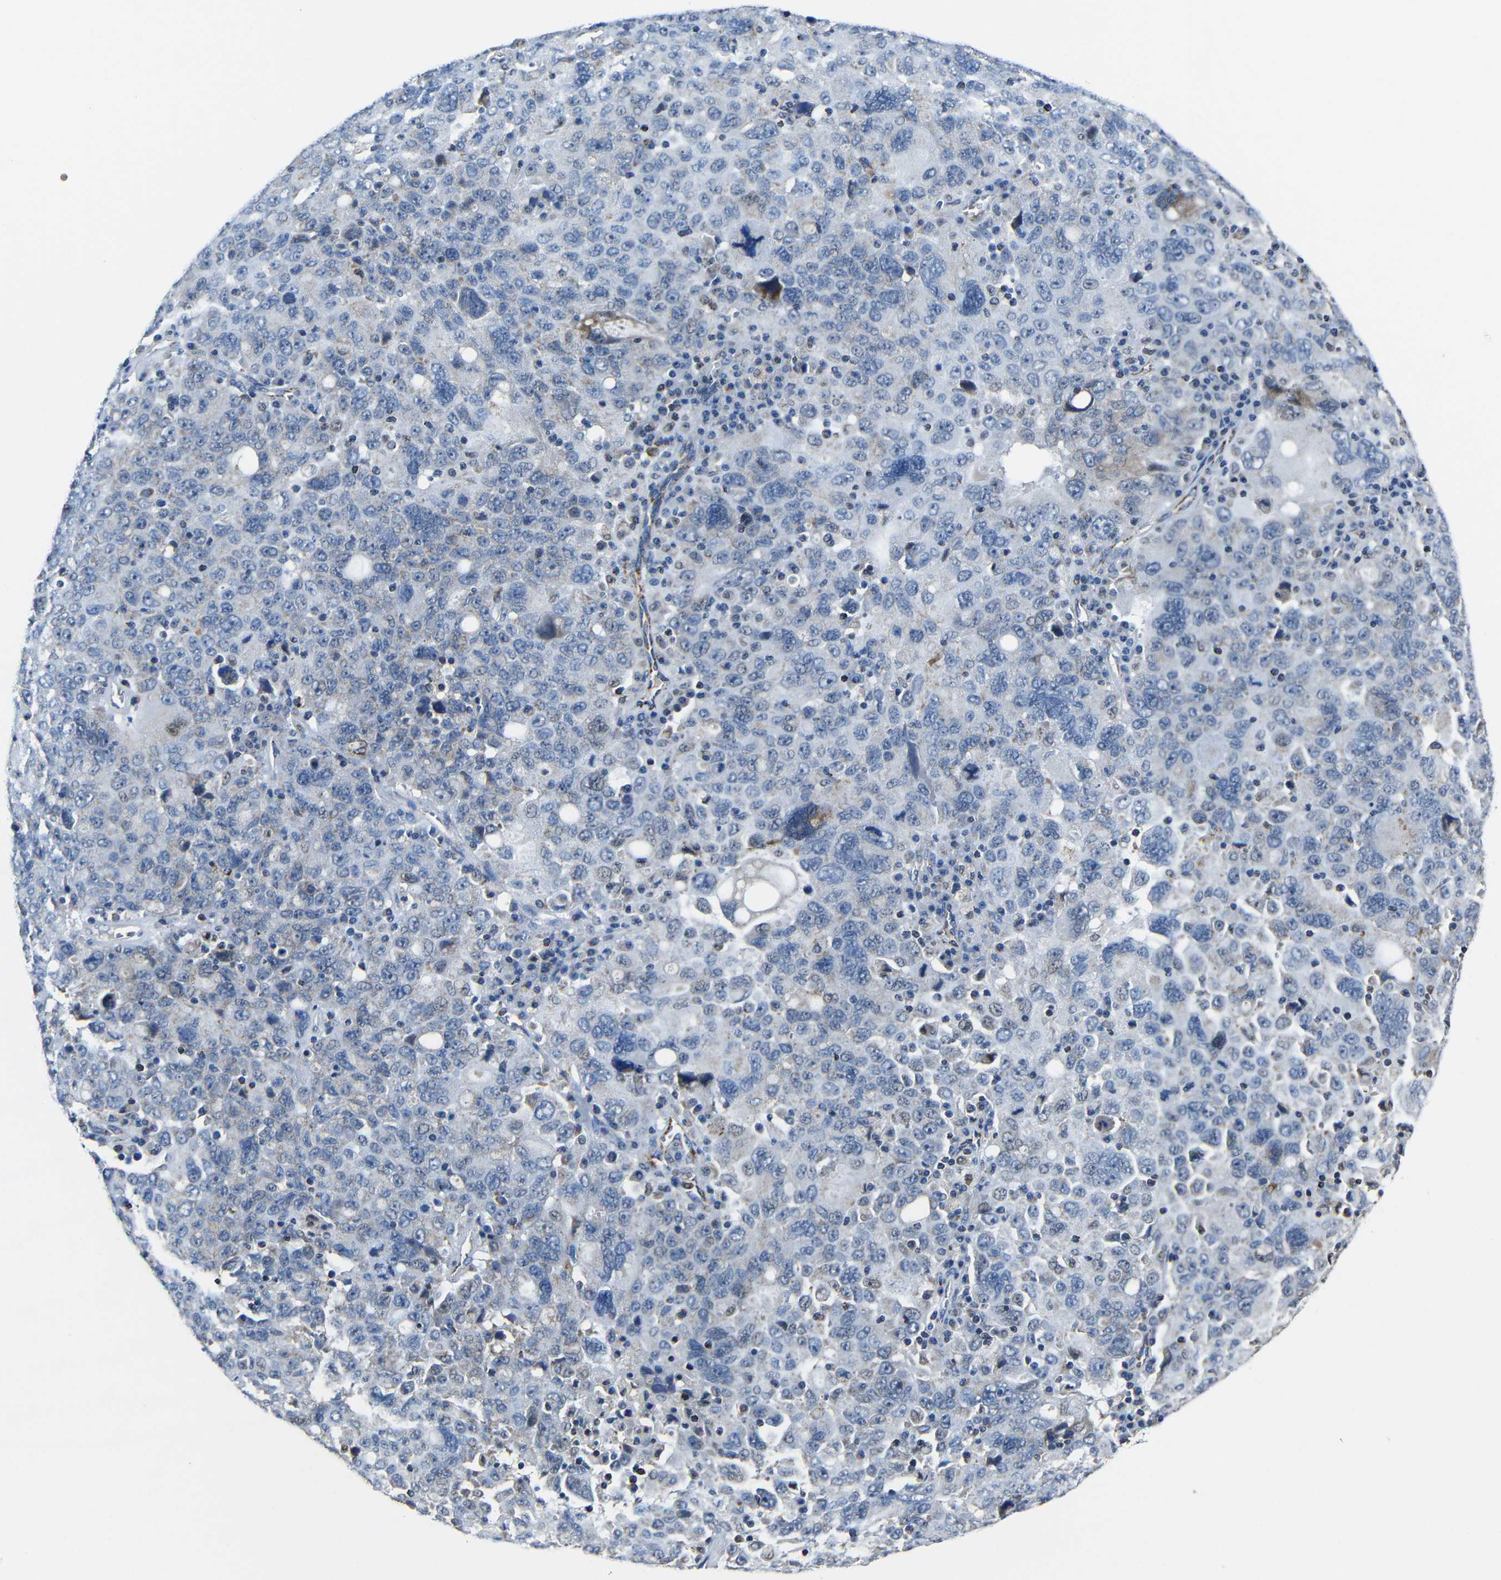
{"staining": {"intensity": "weak", "quantity": "<25%", "location": "cytoplasmic/membranous"}, "tissue": "ovarian cancer", "cell_type": "Tumor cells", "image_type": "cancer", "snomed": [{"axis": "morphology", "description": "Carcinoma, endometroid"}, {"axis": "topography", "description": "Ovary"}], "caption": "Tumor cells show no significant protein staining in endometroid carcinoma (ovarian). The staining was performed using DAB (3,3'-diaminobenzidine) to visualize the protein expression in brown, while the nuclei were stained in blue with hematoxylin (Magnification: 20x).", "gene": "CA5B", "patient": {"sex": "female", "age": 62}}